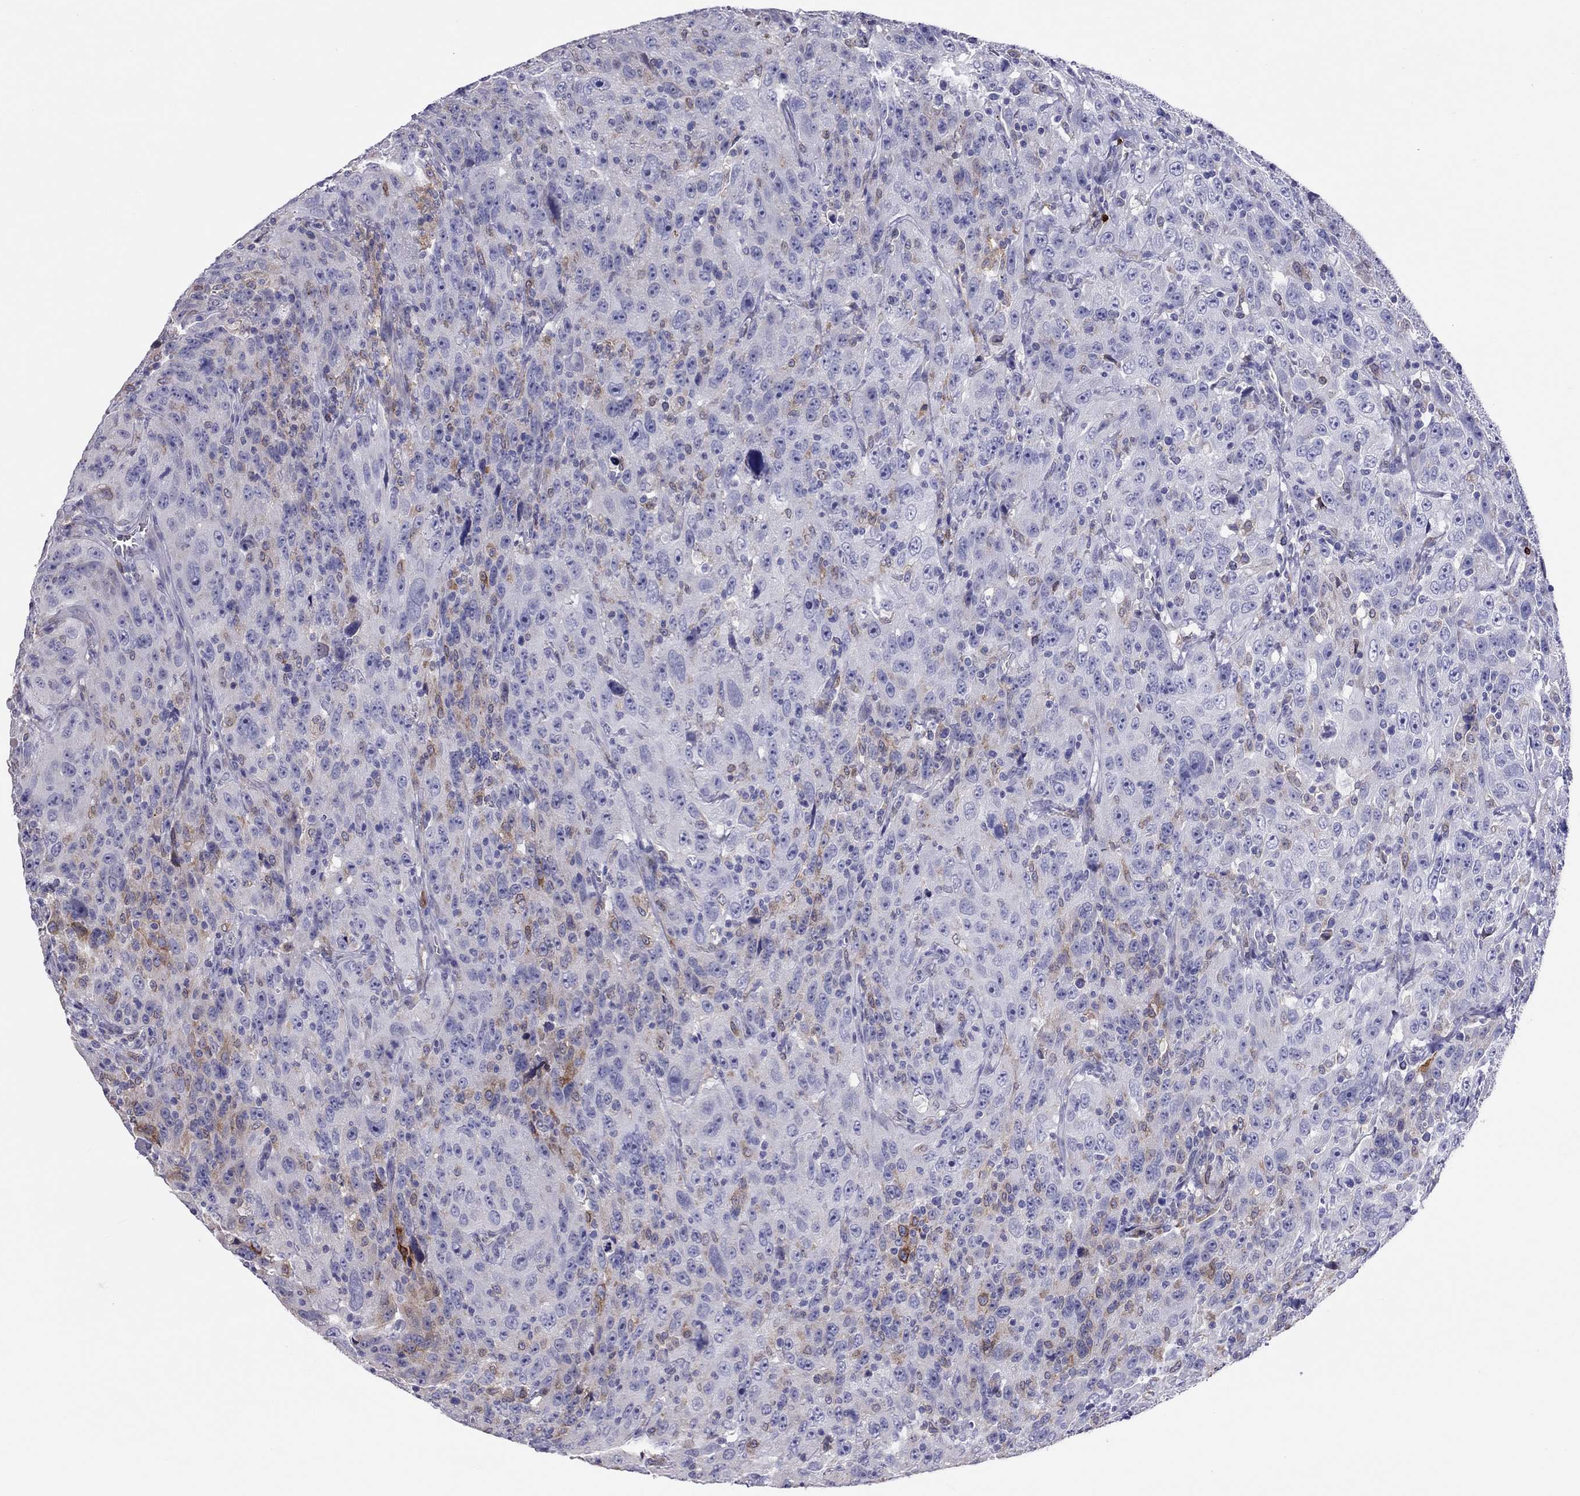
{"staining": {"intensity": "negative", "quantity": "none", "location": "none"}, "tissue": "urothelial cancer", "cell_type": "Tumor cells", "image_type": "cancer", "snomed": [{"axis": "morphology", "description": "Urothelial carcinoma, NOS"}, {"axis": "morphology", "description": "Urothelial carcinoma, High grade"}, {"axis": "topography", "description": "Urinary bladder"}], "caption": "Micrograph shows no protein staining in tumor cells of urothelial cancer tissue. (DAB immunohistochemistry (IHC), high magnification).", "gene": "ADORA2A", "patient": {"sex": "female", "age": 73}}